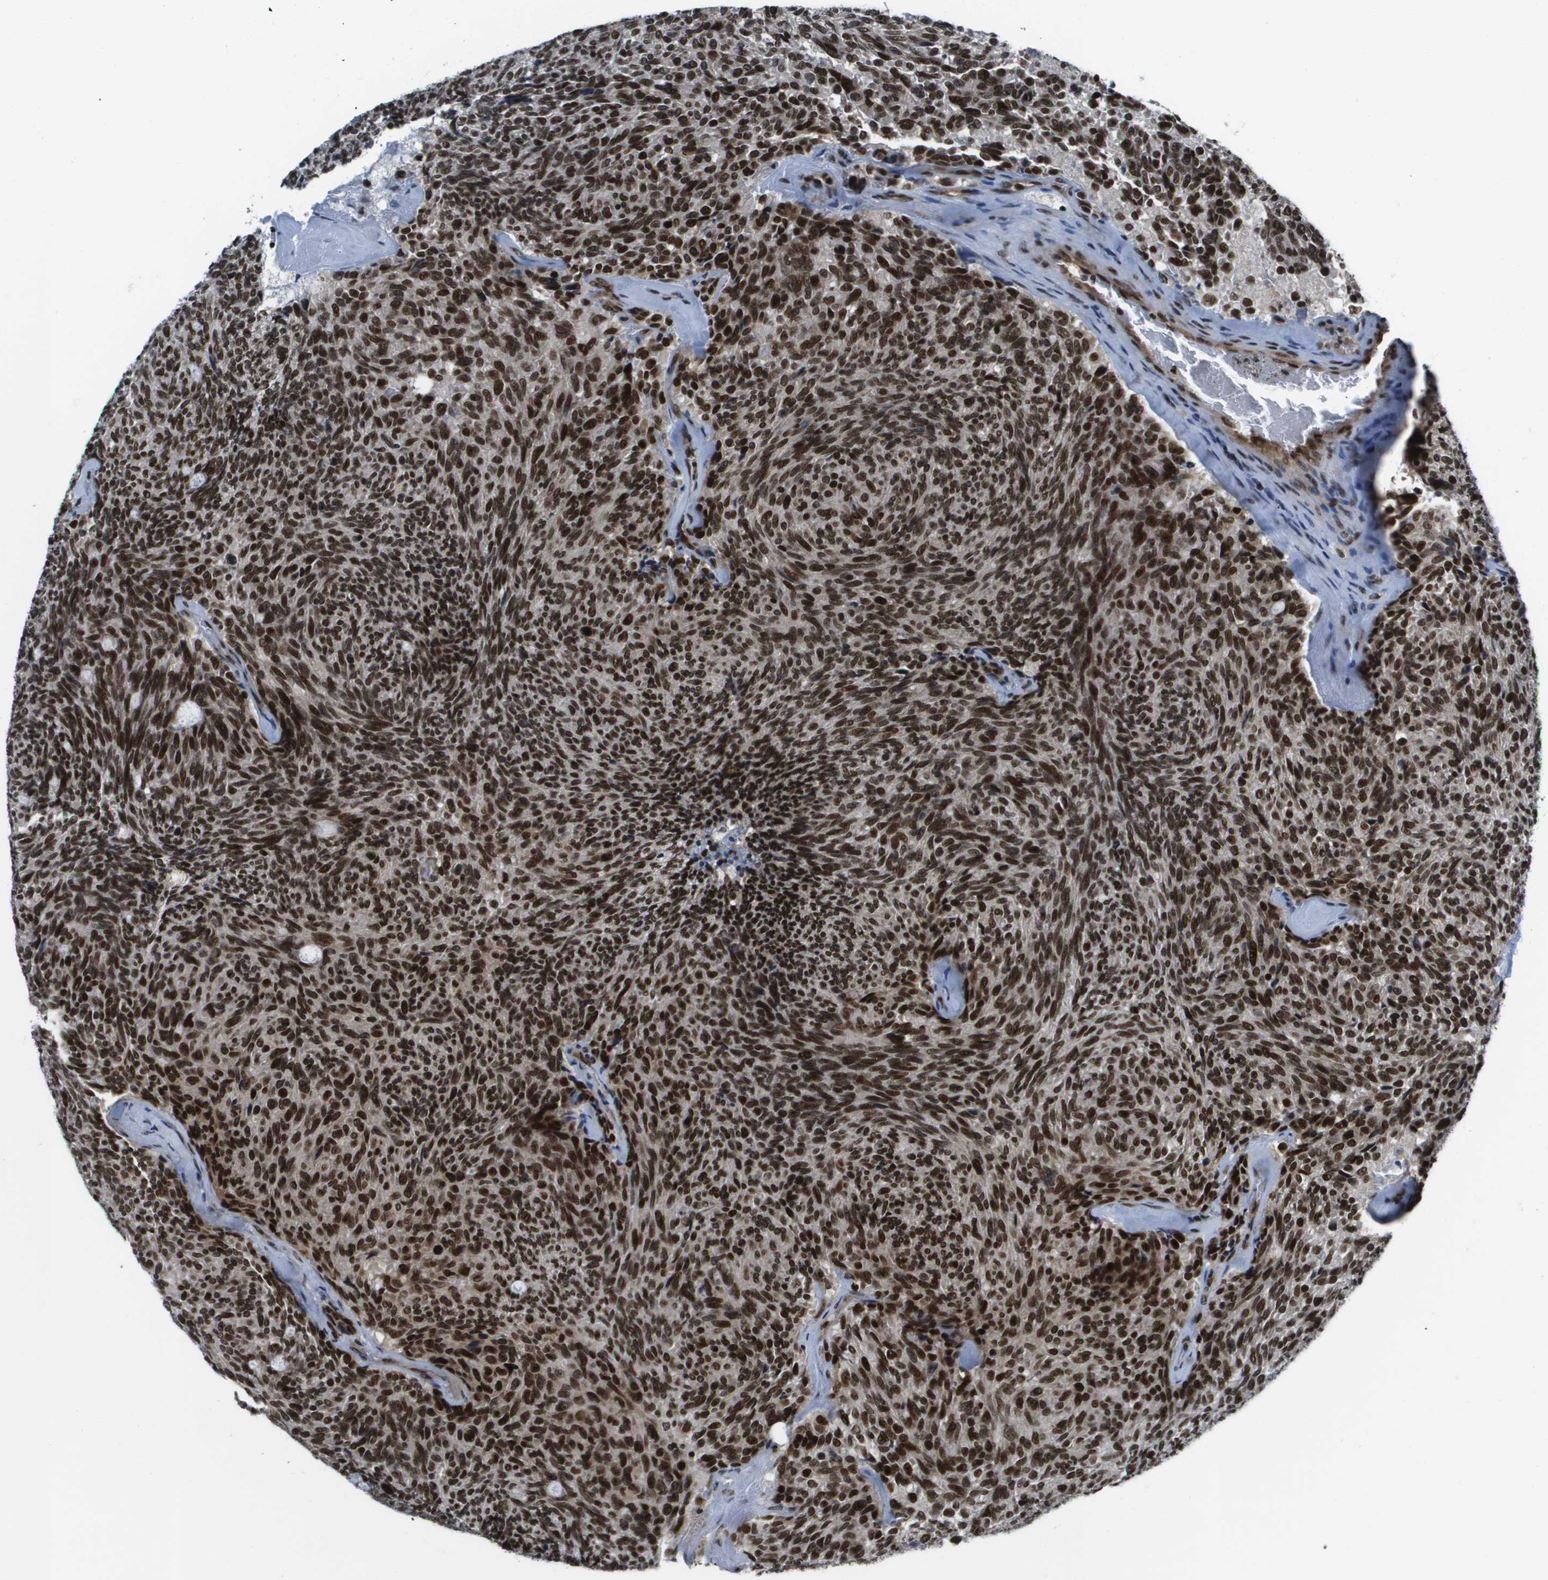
{"staining": {"intensity": "strong", "quantity": ">75%", "location": "nuclear"}, "tissue": "carcinoid", "cell_type": "Tumor cells", "image_type": "cancer", "snomed": [{"axis": "morphology", "description": "Carcinoid, malignant, NOS"}, {"axis": "topography", "description": "Pancreas"}], "caption": "About >75% of tumor cells in carcinoid (malignant) demonstrate strong nuclear protein positivity as visualized by brown immunohistochemical staining.", "gene": "RECQL4", "patient": {"sex": "female", "age": 54}}